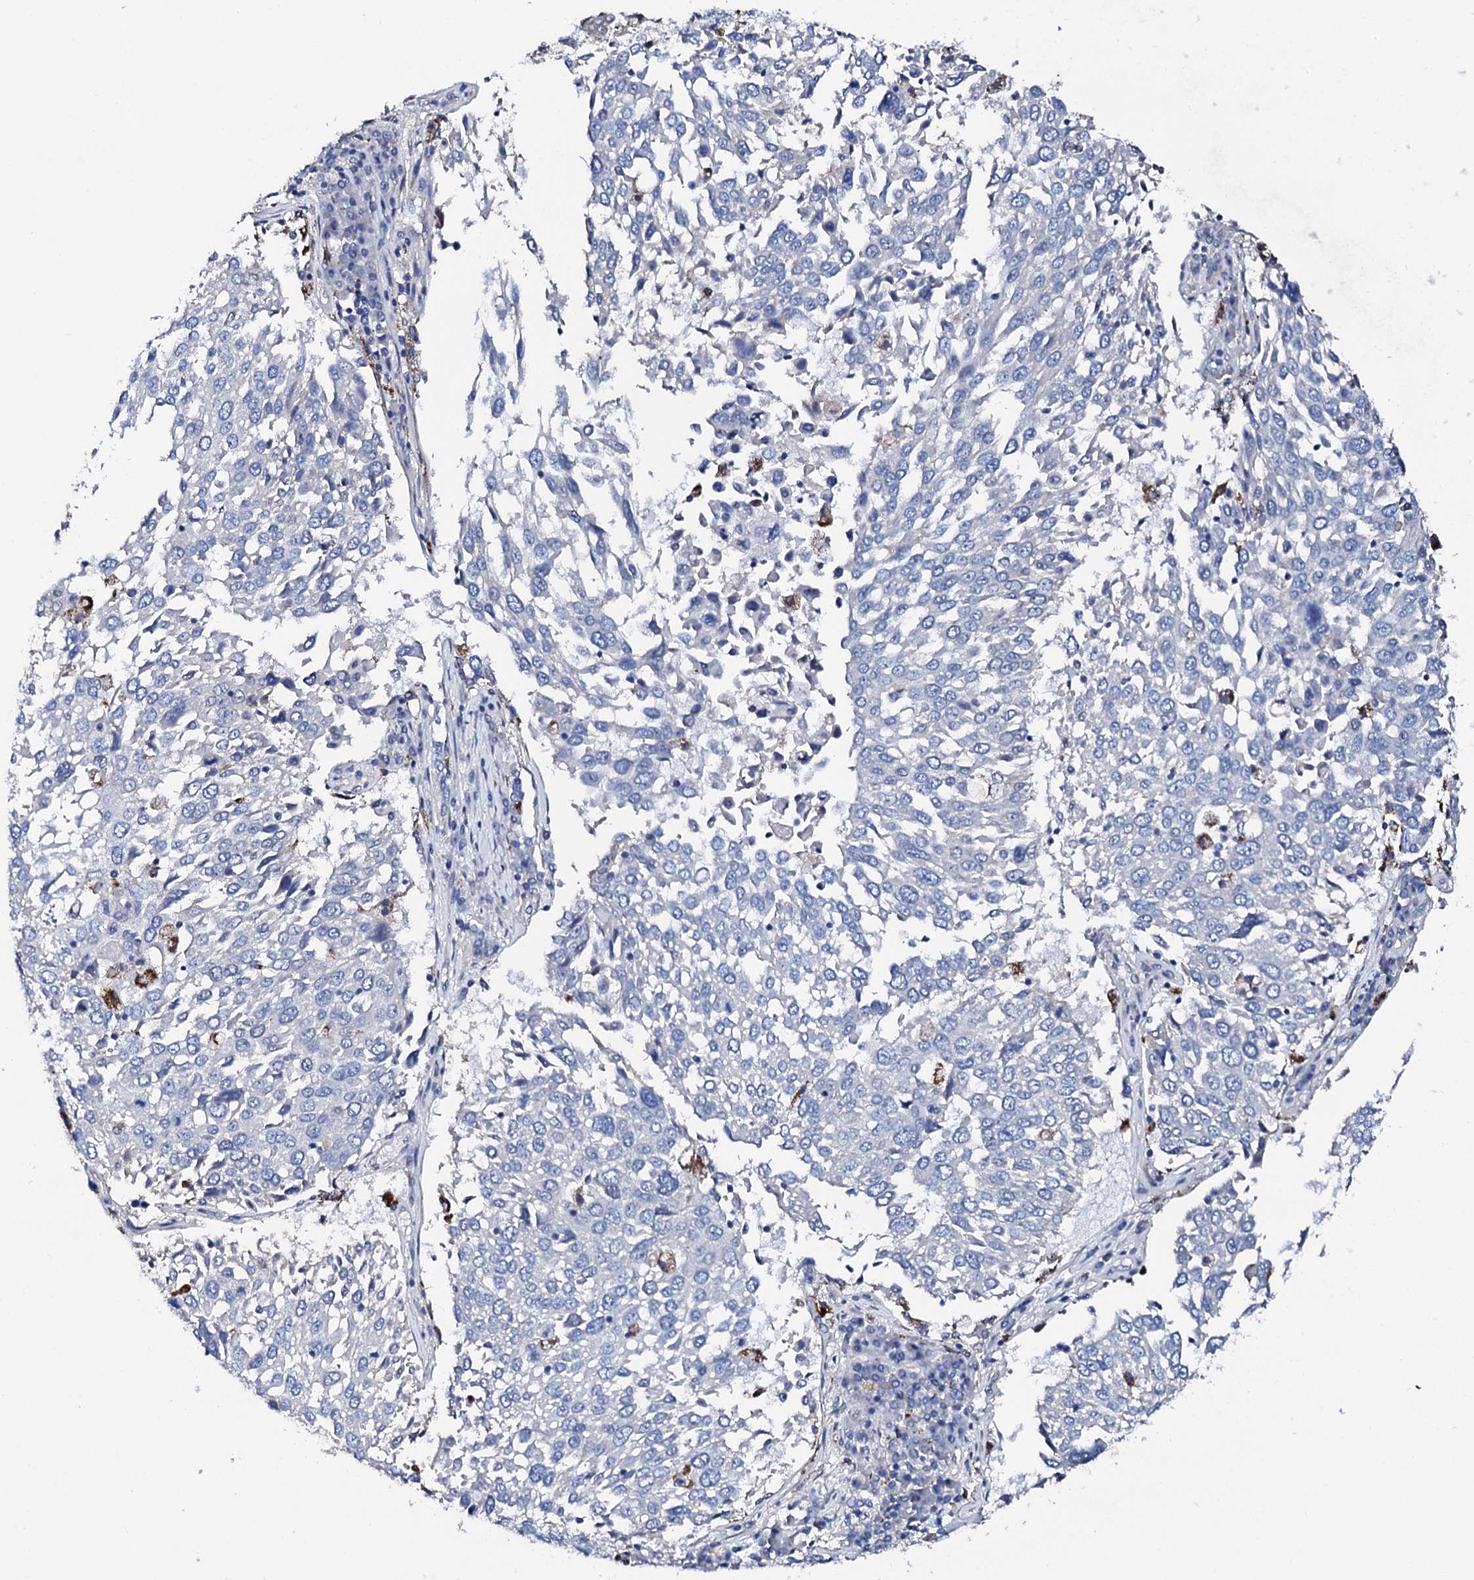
{"staining": {"intensity": "negative", "quantity": "none", "location": "none"}, "tissue": "lung cancer", "cell_type": "Tumor cells", "image_type": "cancer", "snomed": [{"axis": "morphology", "description": "Squamous cell carcinoma, NOS"}, {"axis": "topography", "description": "Lung"}], "caption": "This is an immunohistochemistry (IHC) image of squamous cell carcinoma (lung). There is no expression in tumor cells.", "gene": "KLHL32", "patient": {"sex": "male", "age": 65}}